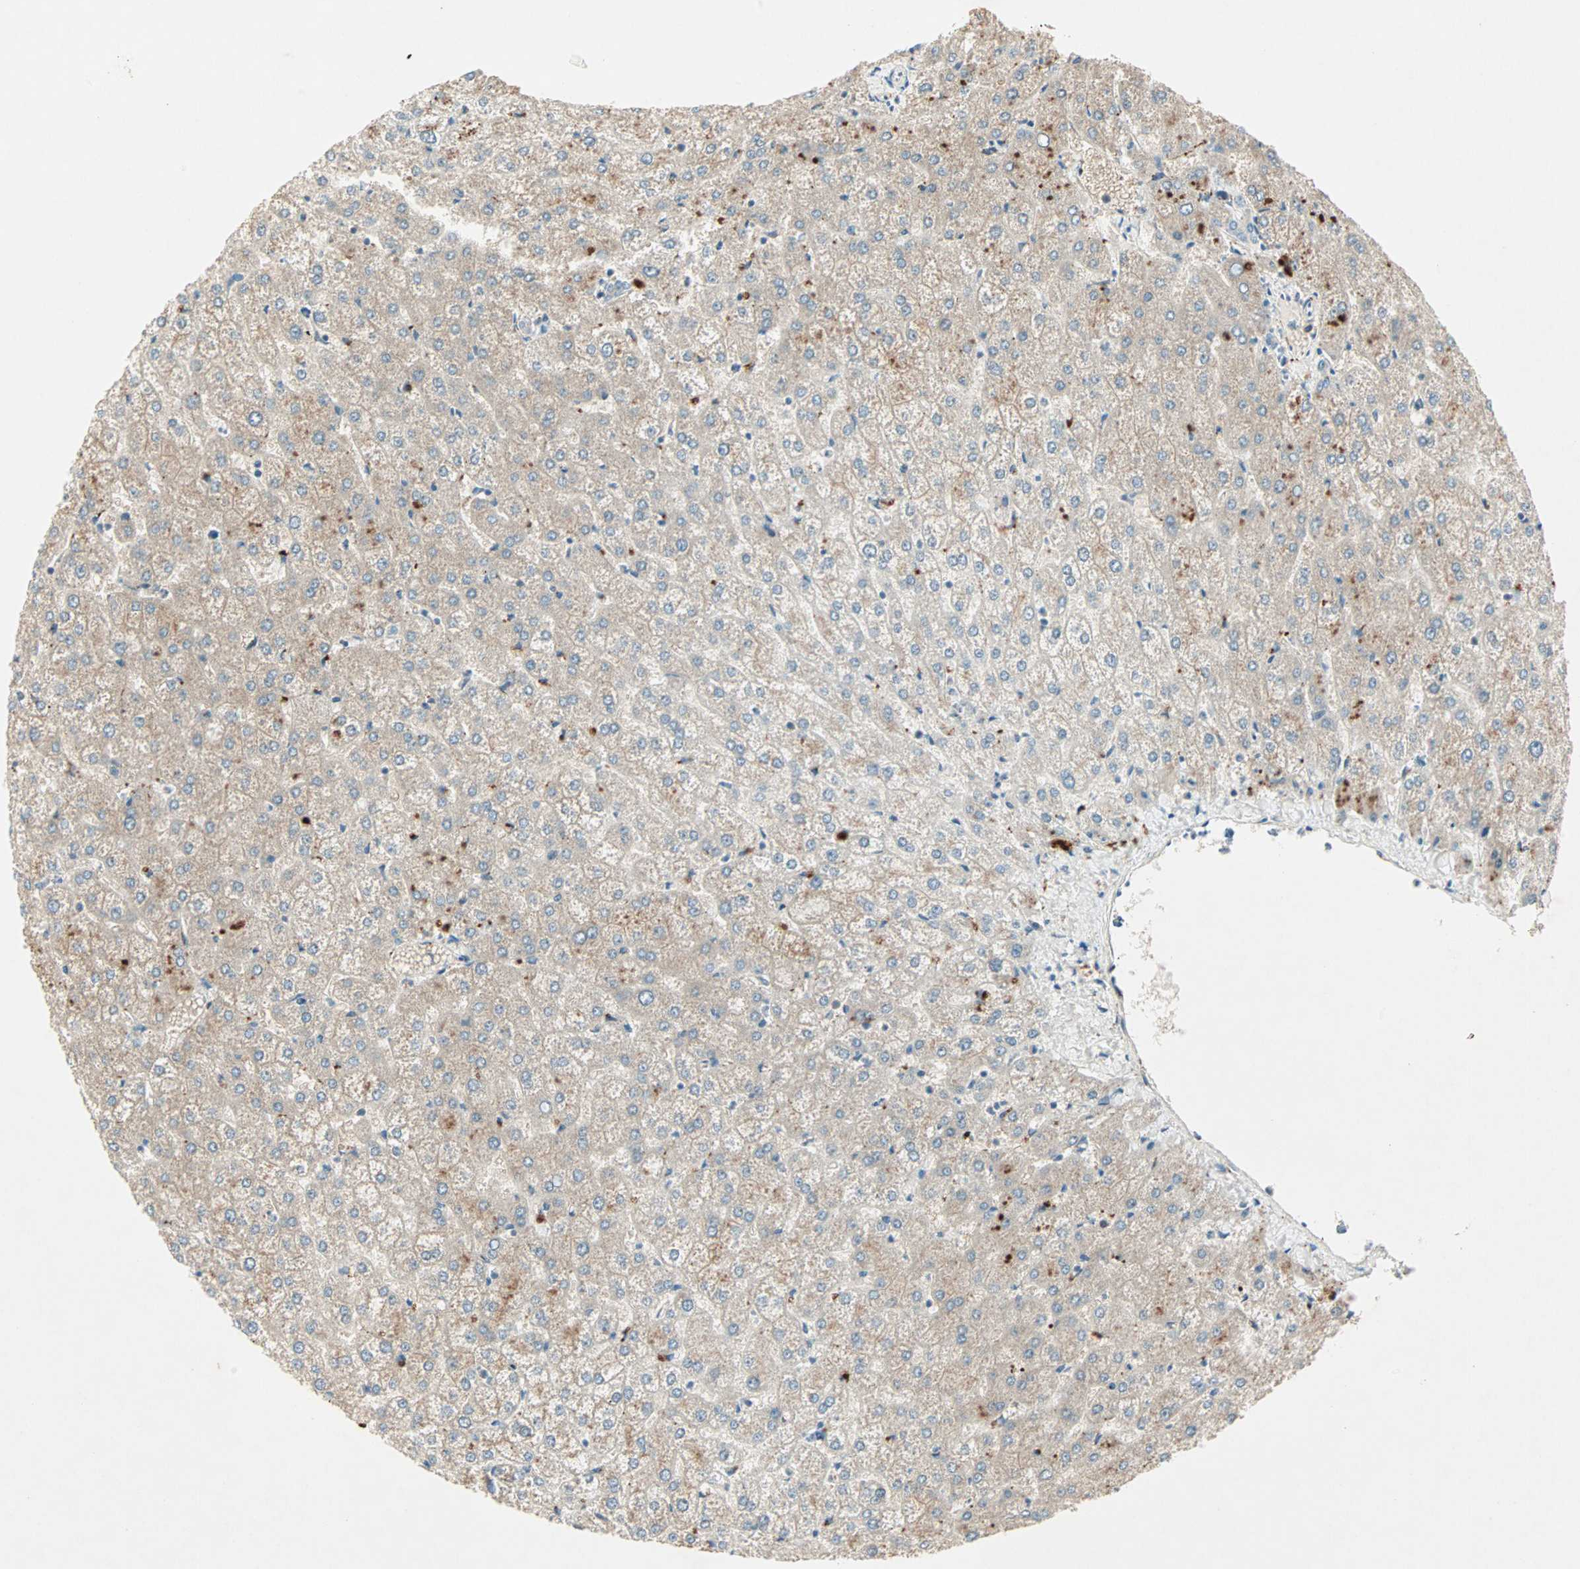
{"staining": {"intensity": "weak", "quantity": ">75%", "location": "cytoplasmic/membranous"}, "tissue": "liver", "cell_type": "Cholangiocytes", "image_type": "normal", "snomed": [{"axis": "morphology", "description": "Normal tissue, NOS"}, {"axis": "topography", "description": "Liver"}], "caption": "Immunohistochemistry of unremarkable human liver demonstrates low levels of weak cytoplasmic/membranous expression in about >75% of cholangiocytes. (Stains: DAB in brown, nuclei in blue, Microscopy: brightfield microscopy at high magnification).", "gene": "ZNF37A", "patient": {"sex": "female", "age": 32}}